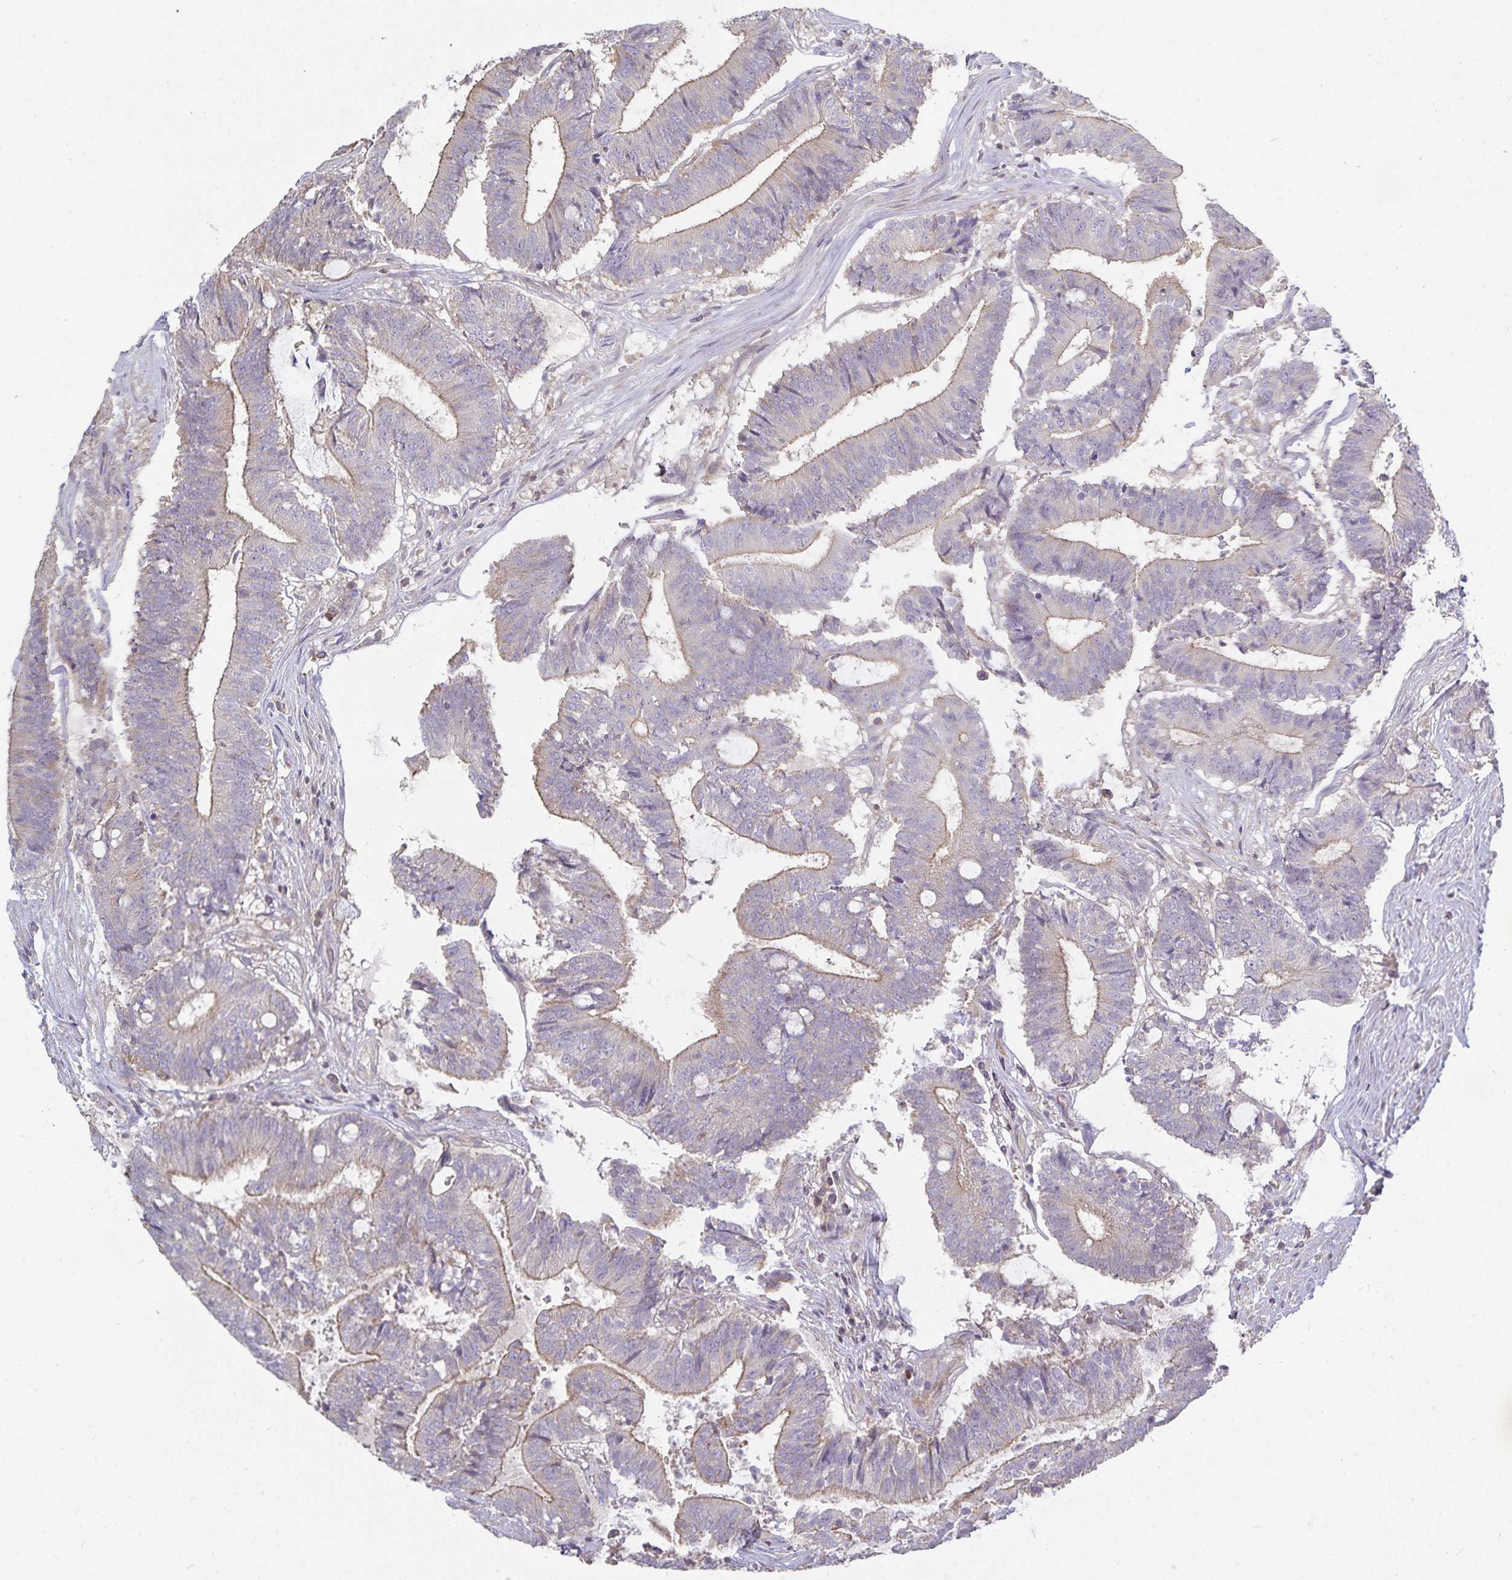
{"staining": {"intensity": "weak", "quantity": "25%-75%", "location": "cytoplasmic/membranous"}, "tissue": "colorectal cancer", "cell_type": "Tumor cells", "image_type": "cancer", "snomed": [{"axis": "morphology", "description": "Adenocarcinoma, NOS"}, {"axis": "topography", "description": "Colon"}], "caption": "Colorectal cancer (adenocarcinoma) stained with a protein marker demonstrates weak staining in tumor cells.", "gene": "GATA3", "patient": {"sex": "female", "age": 43}}